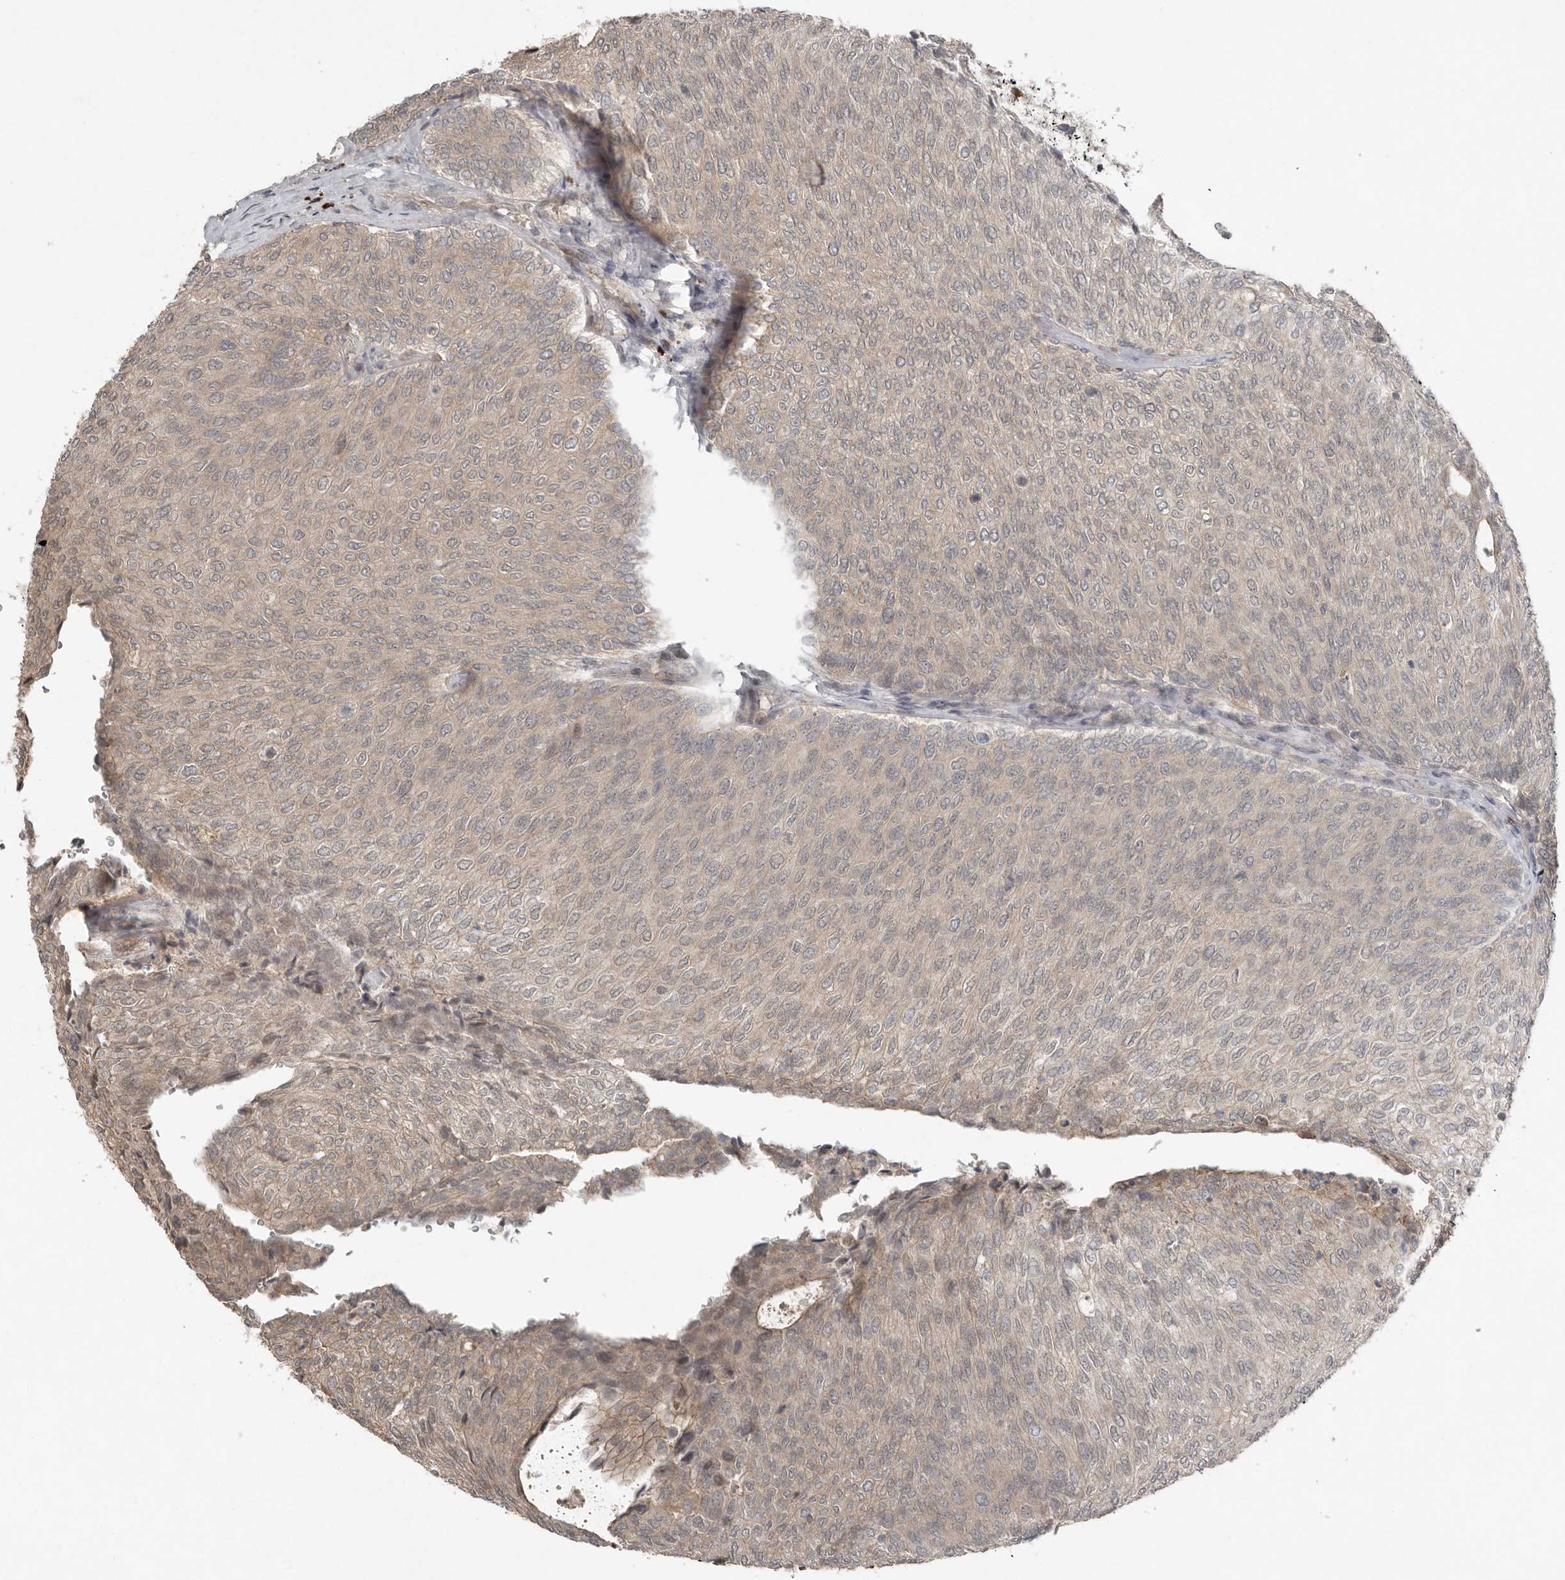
{"staining": {"intensity": "weak", "quantity": "<25%", "location": "cytoplasmic/membranous"}, "tissue": "urothelial cancer", "cell_type": "Tumor cells", "image_type": "cancer", "snomed": [{"axis": "morphology", "description": "Urothelial carcinoma, Low grade"}, {"axis": "topography", "description": "Urinary bladder"}], "caption": "This photomicrograph is of urothelial carcinoma (low-grade) stained with immunohistochemistry to label a protein in brown with the nuclei are counter-stained blue. There is no expression in tumor cells.", "gene": "TEAD3", "patient": {"sex": "female", "age": 79}}